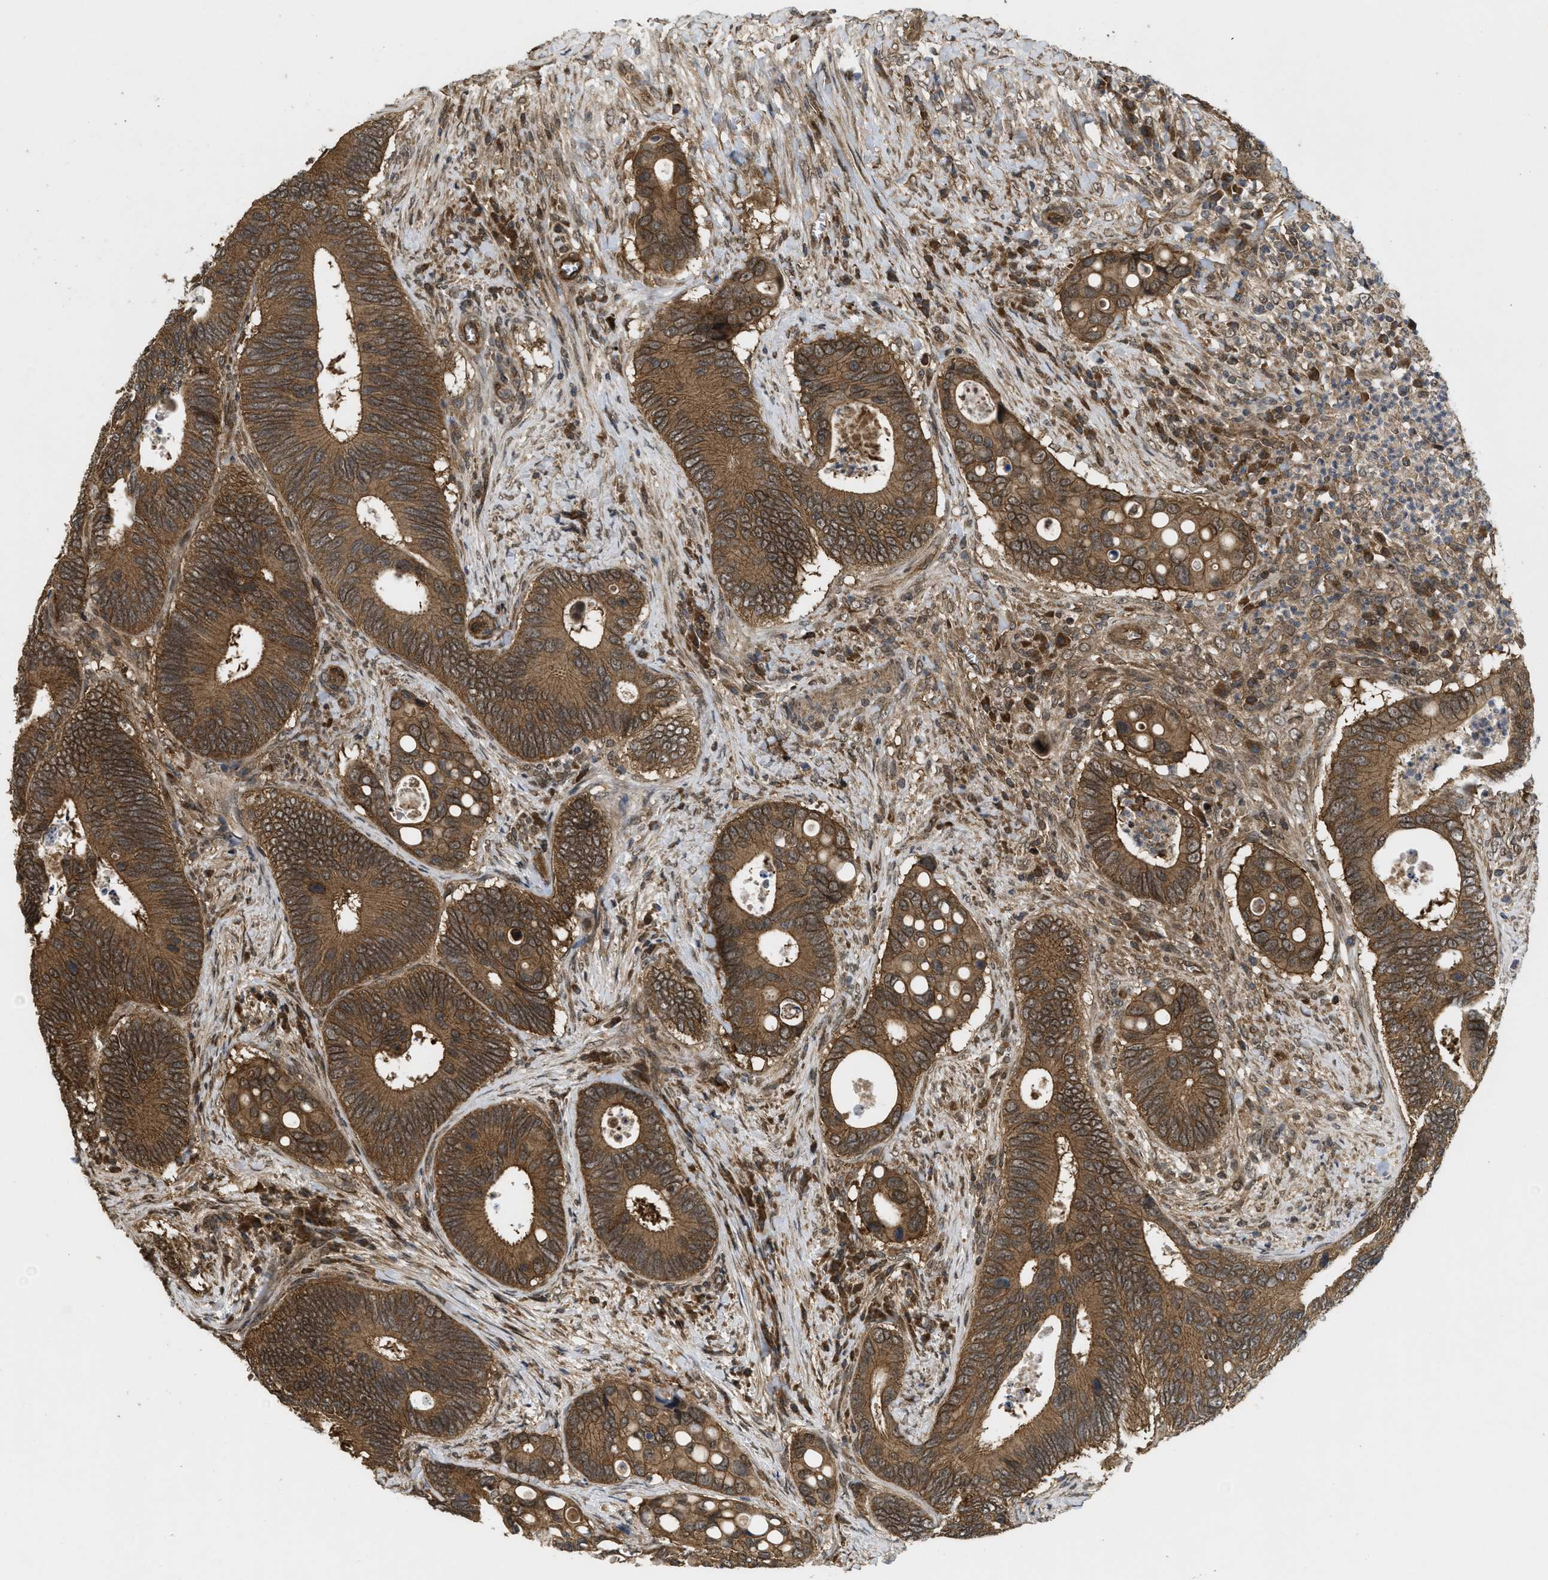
{"staining": {"intensity": "moderate", "quantity": ">75%", "location": "cytoplasmic/membranous"}, "tissue": "colorectal cancer", "cell_type": "Tumor cells", "image_type": "cancer", "snomed": [{"axis": "morphology", "description": "Inflammation, NOS"}, {"axis": "morphology", "description": "Adenocarcinoma, NOS"}, {"axis": "topography", "description": "Colon"}], "caption": "Protein expression by immunohistochemistry (IHC) demonstrates moderate cytoplasmic/membranous expression in approximately >75% of tumor cells in colorectal cancer (adenocarcinoma). (DAB IHC, brown staining for protein, blue staining for nuclei).", "gene": "FZD6", "patient": {"sex": "male", "age": 72}}